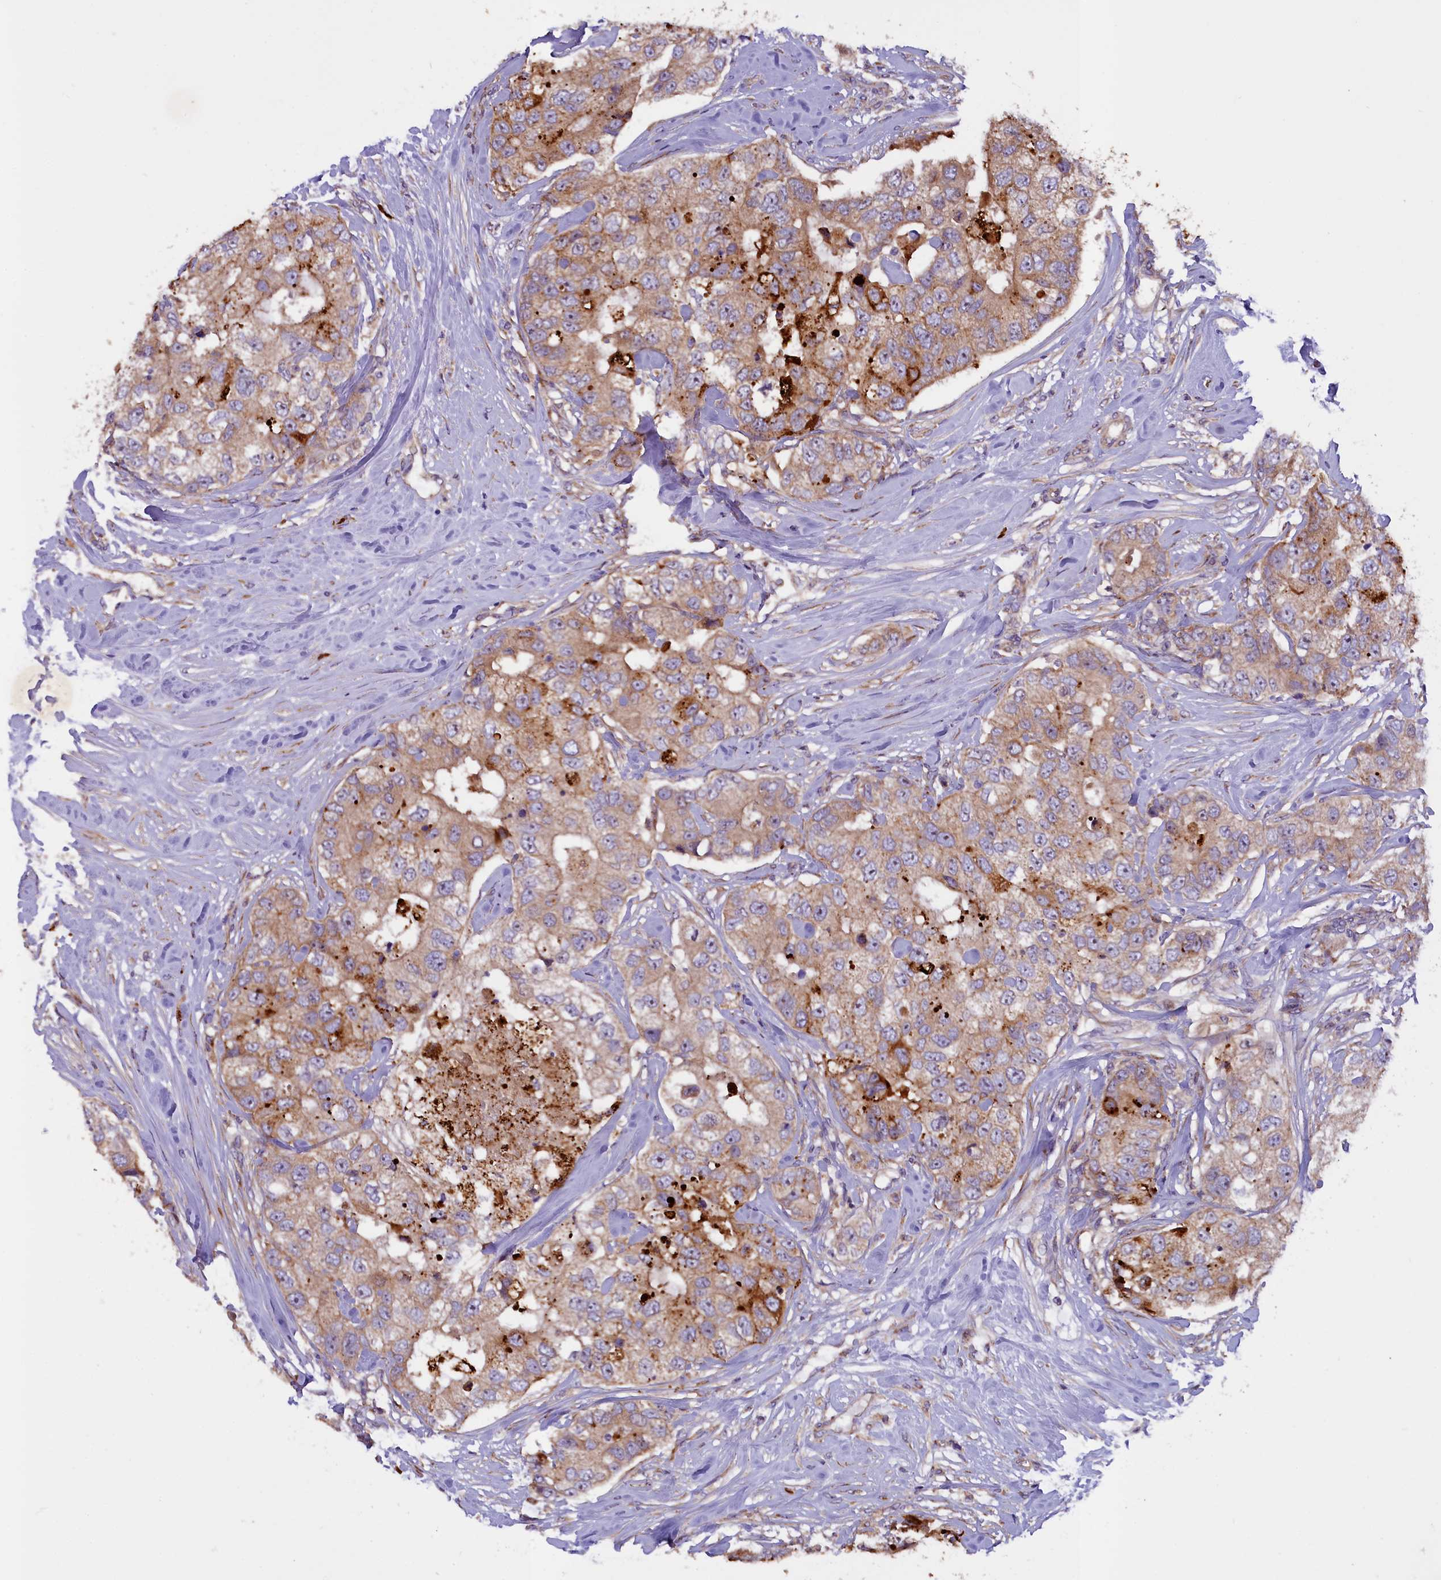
{"staining": {"intensity": "moderate", "quantity": ">75%", "location": "cytoplasmic/membranous"}, "tissue": "breast cancer", "cell_type": "Tumor cells", "image_type": "cancer", "snomed": [{"axis": "morphology", "description": "Duct carcinoma"}, {"axis": "topography", "description": "Breast"}], "caption": "A histopathology image of human infiltrating ductal carcinoma (breast) stained for a protein displays moderate cytoplasmic/membranous brown staining in tumor cells.", "gene": "FRY", "patient": {"sex": "female", "age": 62}}